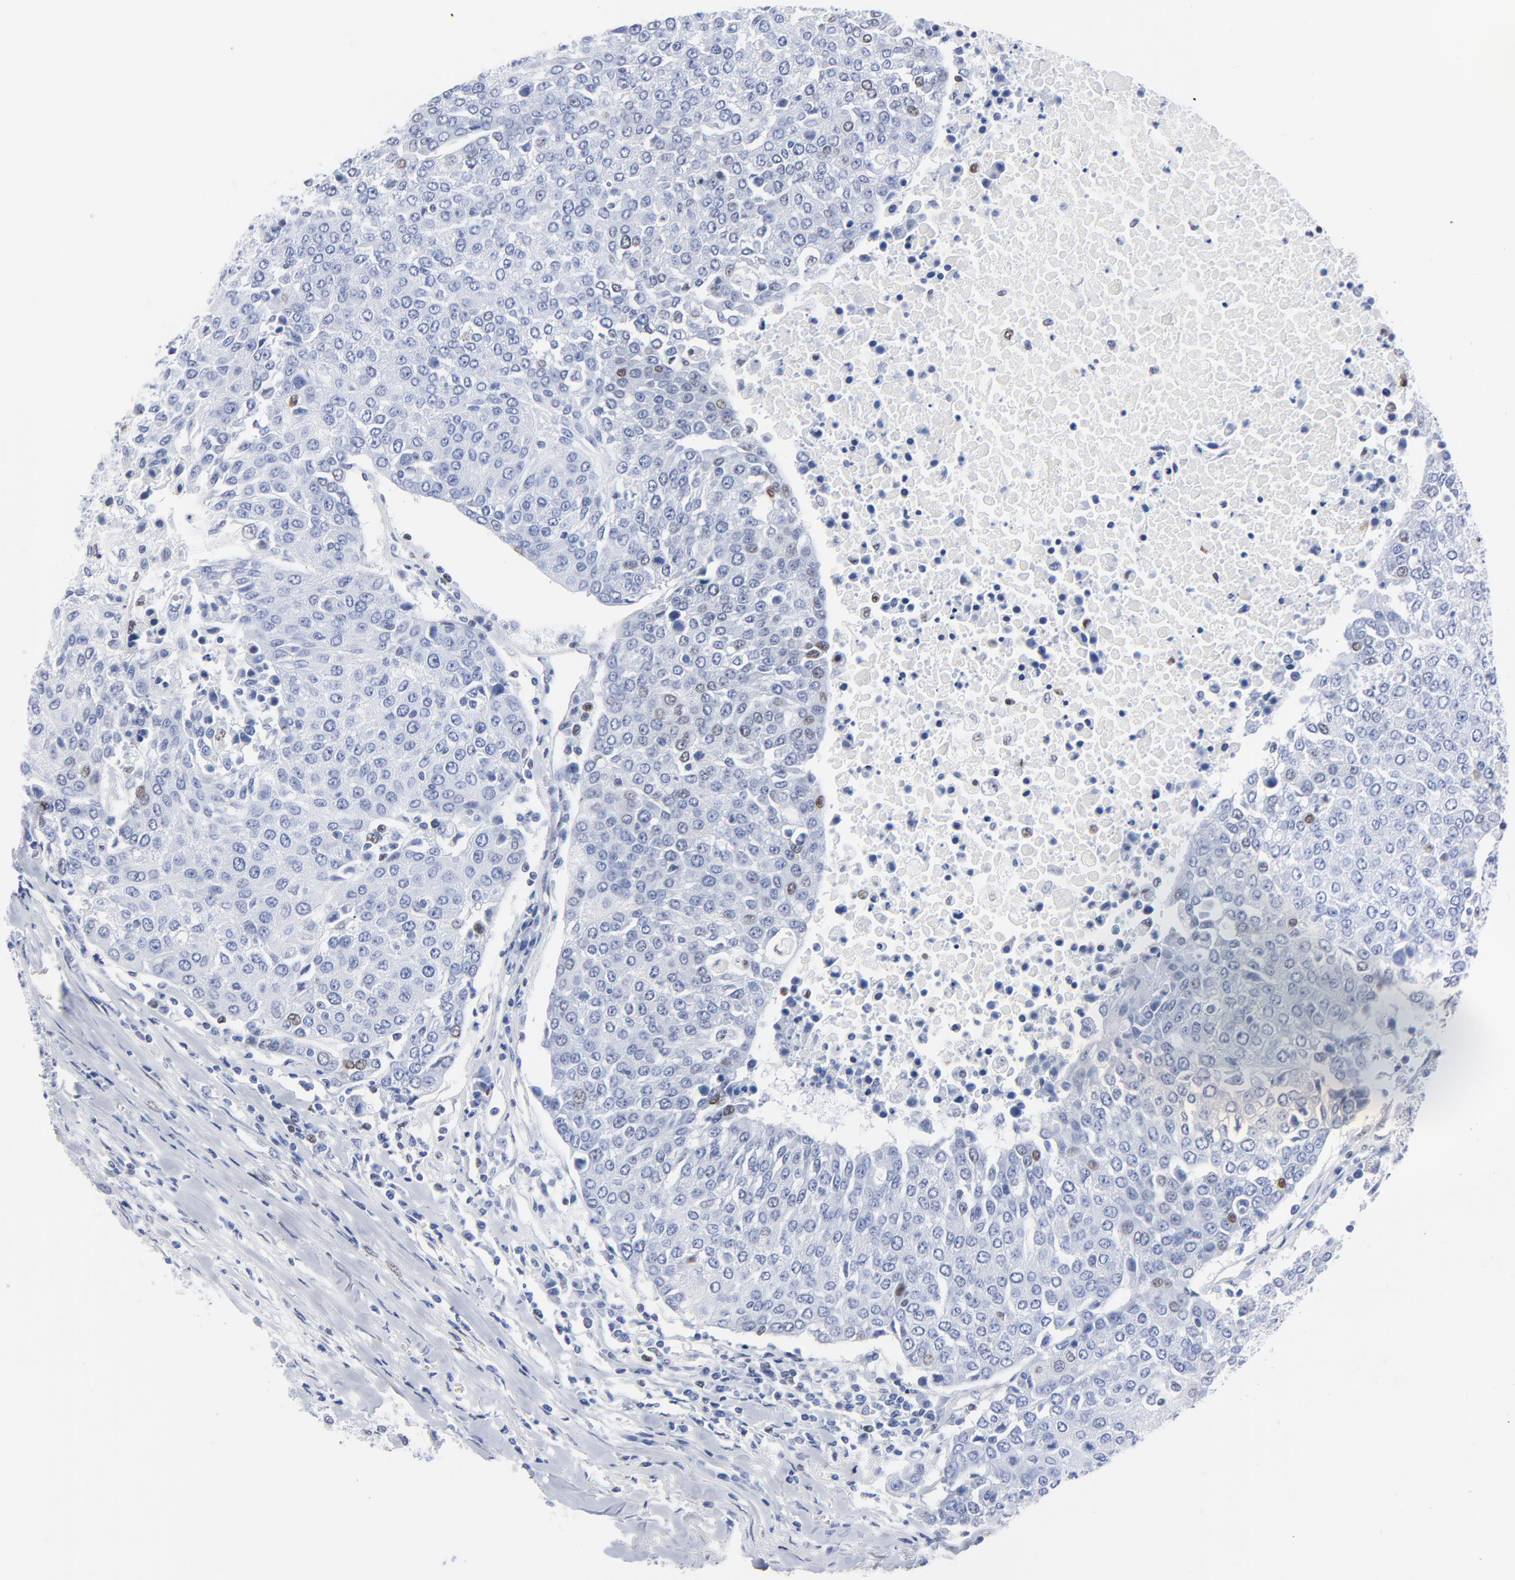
{"staining": {"intensity": "moderate", "quantity": "<25%", "location": "nuclear"}, "tissue": "urothelial cancer", "cell_type": "Tumor cells", "image_type": "cancer", "snomed": [{"axis": "morphology", "description": "Urothelial carcinoma, High grade"}, {"axis": "topography", "description": "Urinary bladder"}], "caption": "This is a micrograph of immunohistochemistry staining of urothelial carcinoma (high-grade), which shows moderate staining in the nuclear of tumor cells.", "gene": "JUN", "patient": {"sex": "female", "age": 85}}